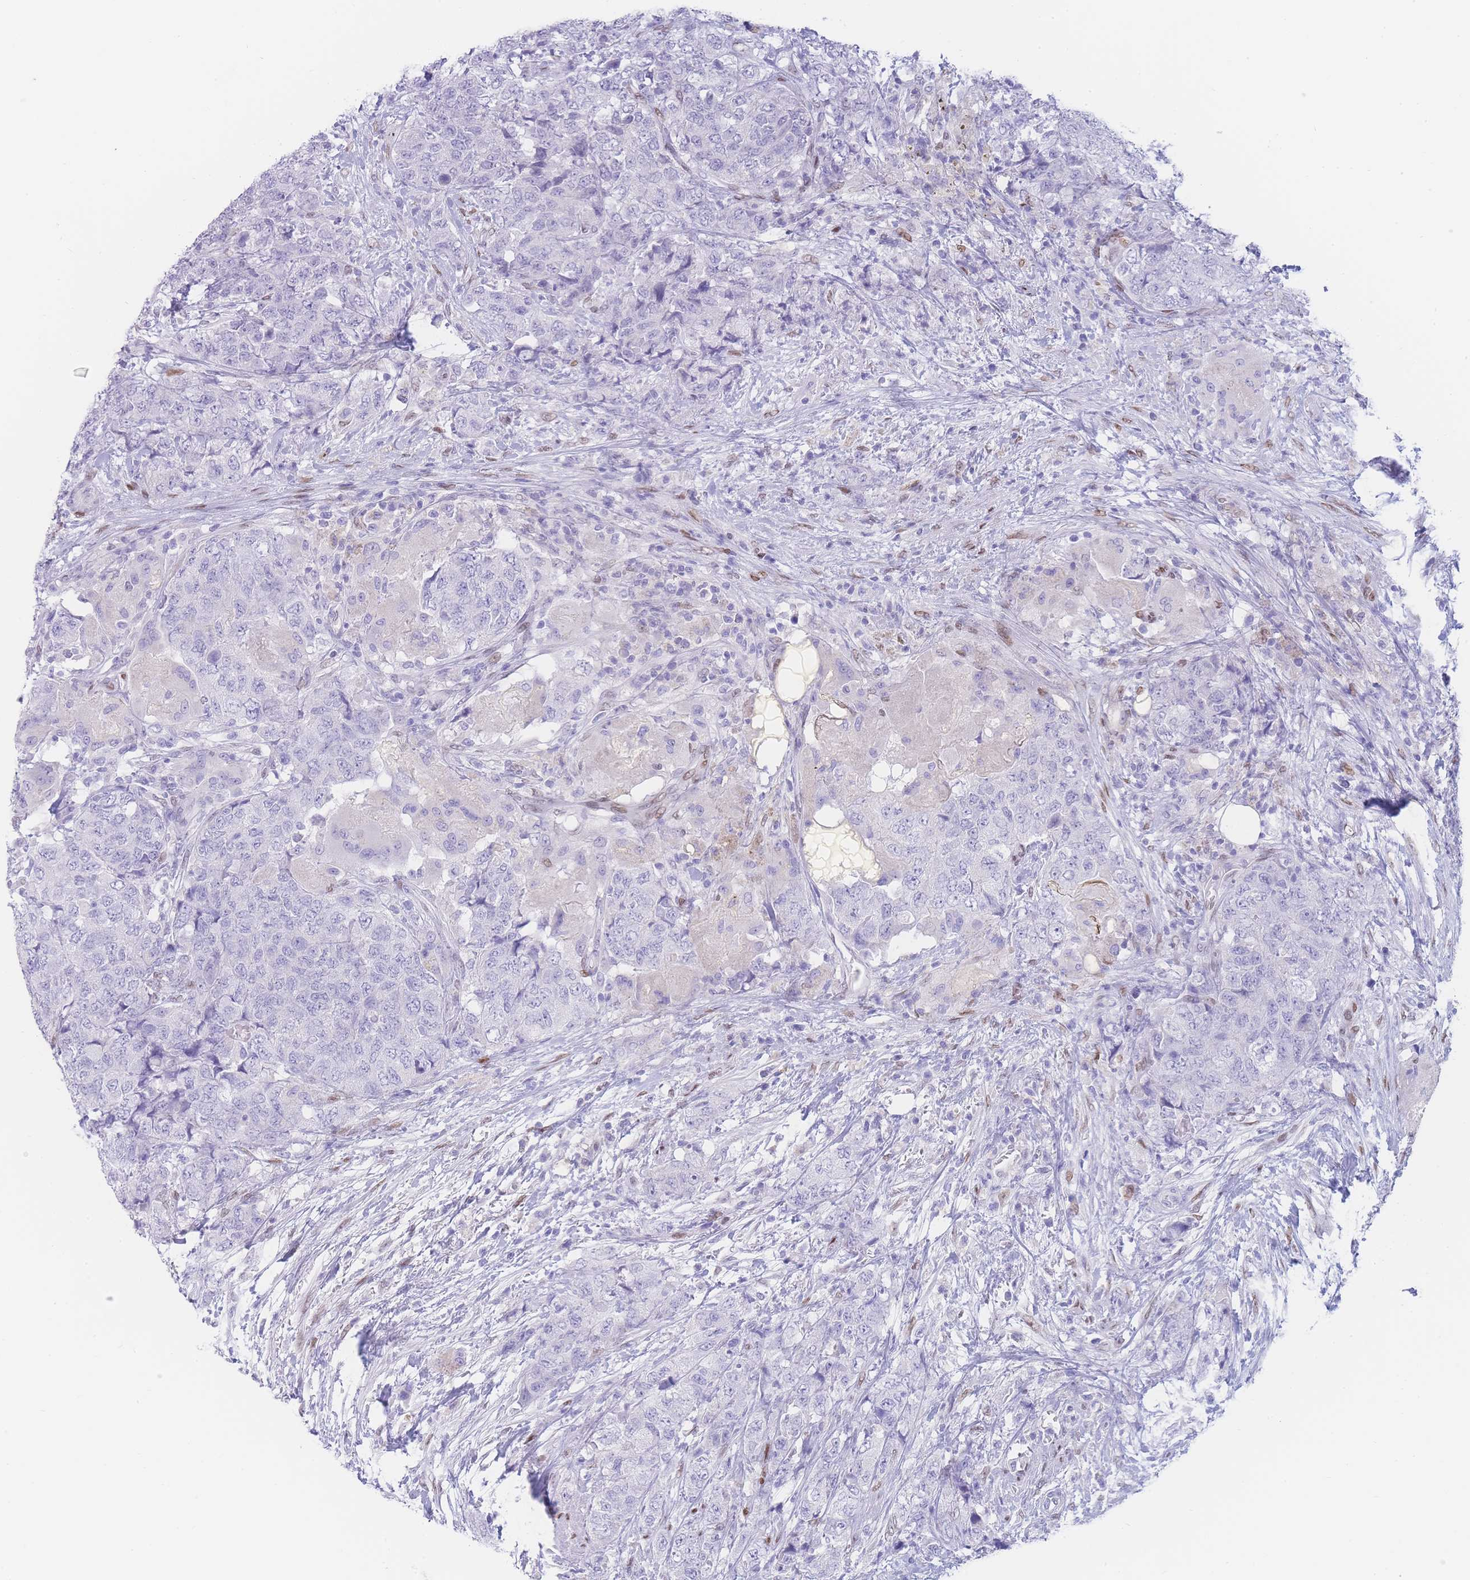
{"staining": {"intensity": "negative", "quantity": "none", "location": "none"}, "tissue": "urothelial cancer", "cell_type": "Tumor cells", "image_type": "cancer", "snomed": [{"axis": "morphology", "description": "Urothelial carcinoma, High grade"}, {"axis": "topography", "description": "Urinary bladder"}], "caption": "Tumor cells are negative for brown protein staining in urothelial cancer. Brightfield microscopy of IHC stained with DAB (3,3'-diaminobenzidine) (brown) and hematoxylin (blue), captured at high magnification.", "gene": "PSMB5", "patient": {"sex": "female", "age": 78}}